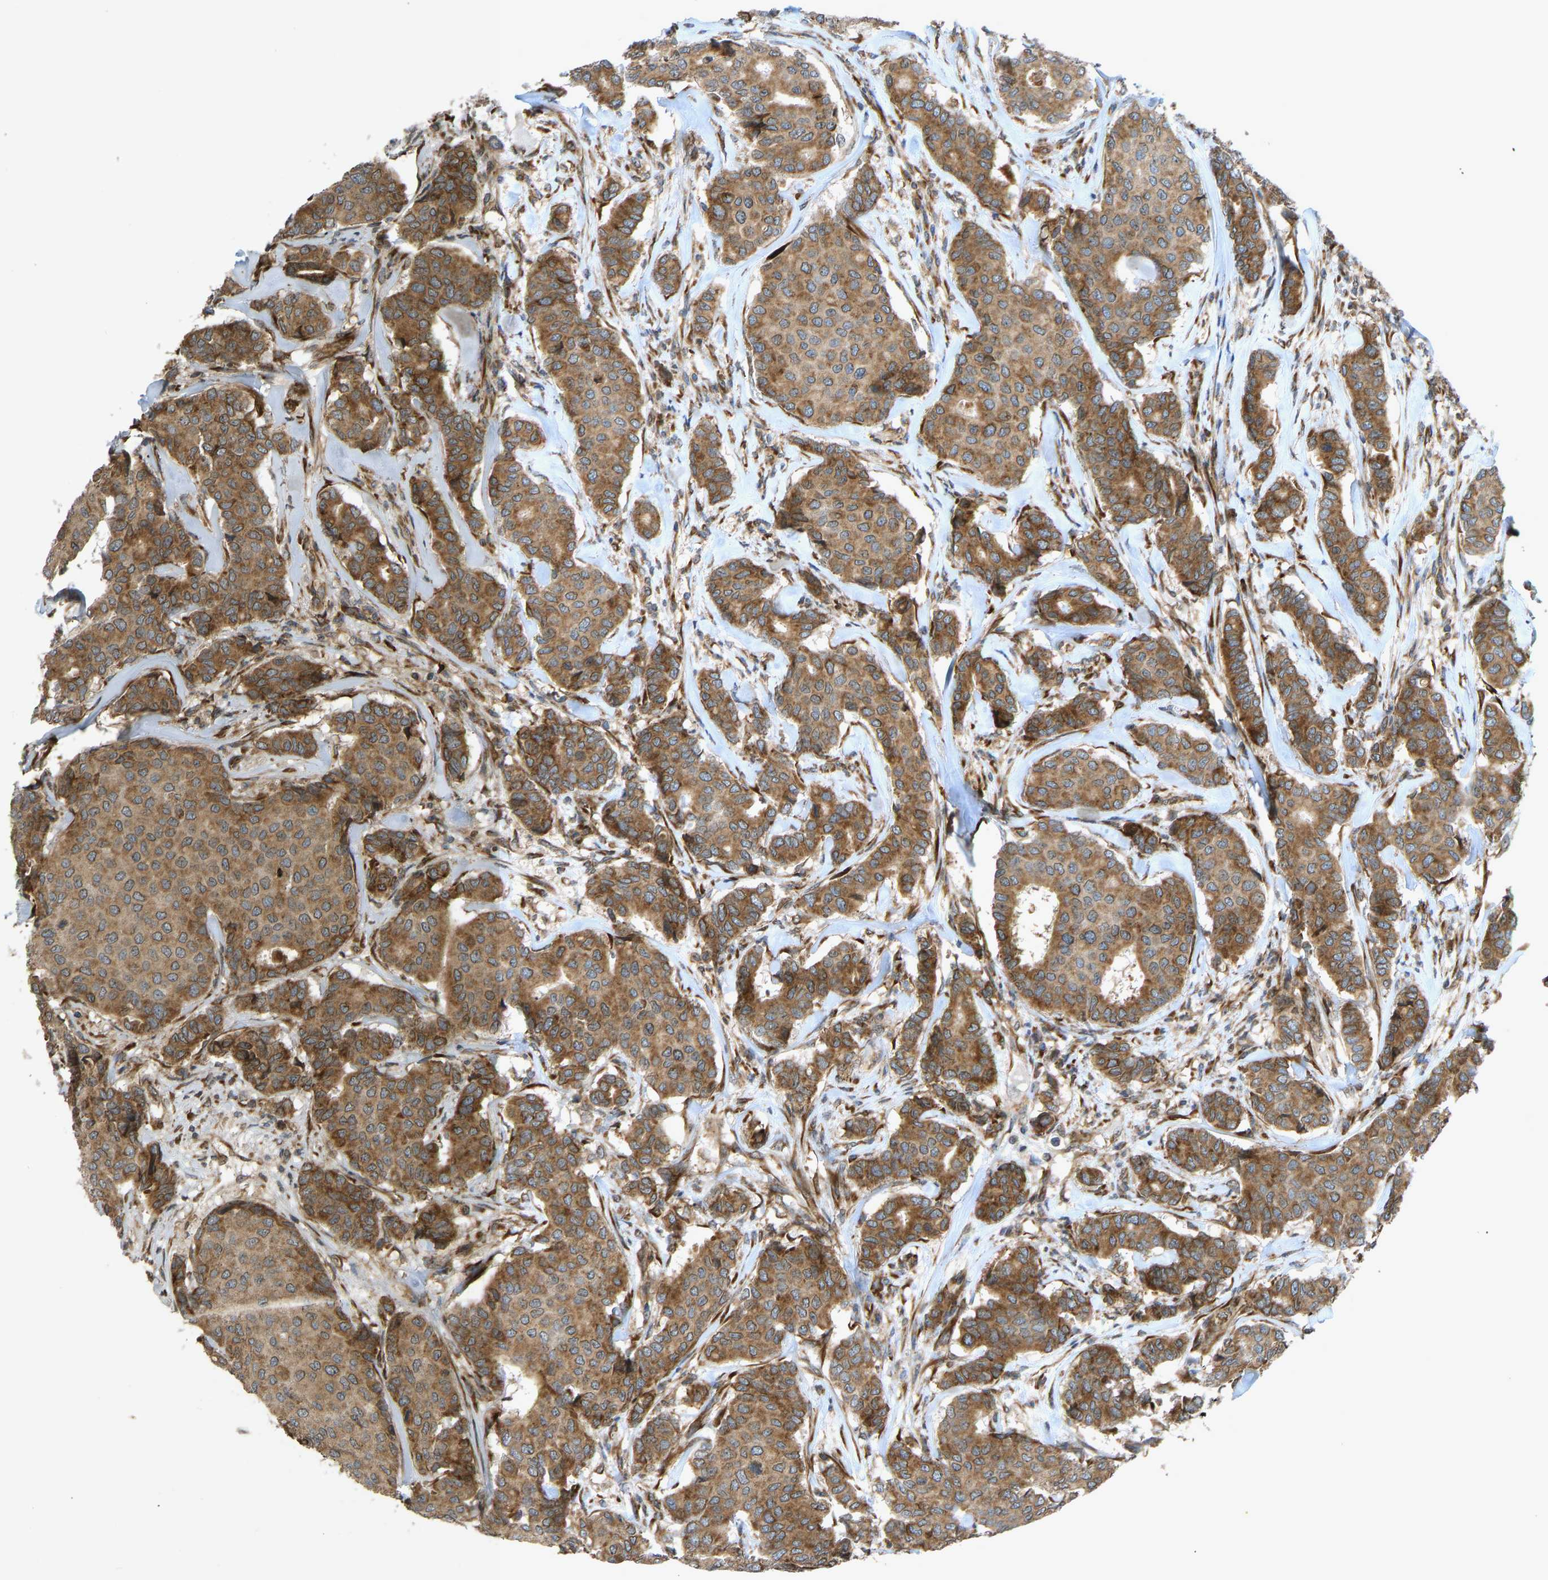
{"staining": {"intensity": "moderate", "quantity": ">75%", "location": "cytoplasmic/membranous"}, "tissue": "breast cancer", "cell_type": "Tumor cells", "image_type": "cancer", "snomed": [{"axis": "morphology", "description": "Duct carcinoma"}, {"axis": "topography", "description": "Breast"}], "caption": "A histopathology image of invasive ductal carcinoma (breast) stained for a protein reveals moderate cytoplasmic/membranous brown staining in tumor cells. The protein of interest is shown in brown color, while the nuclei are stained blue.", "gene": "RPN2", "patient": {"sex": "female", "age": 75}}